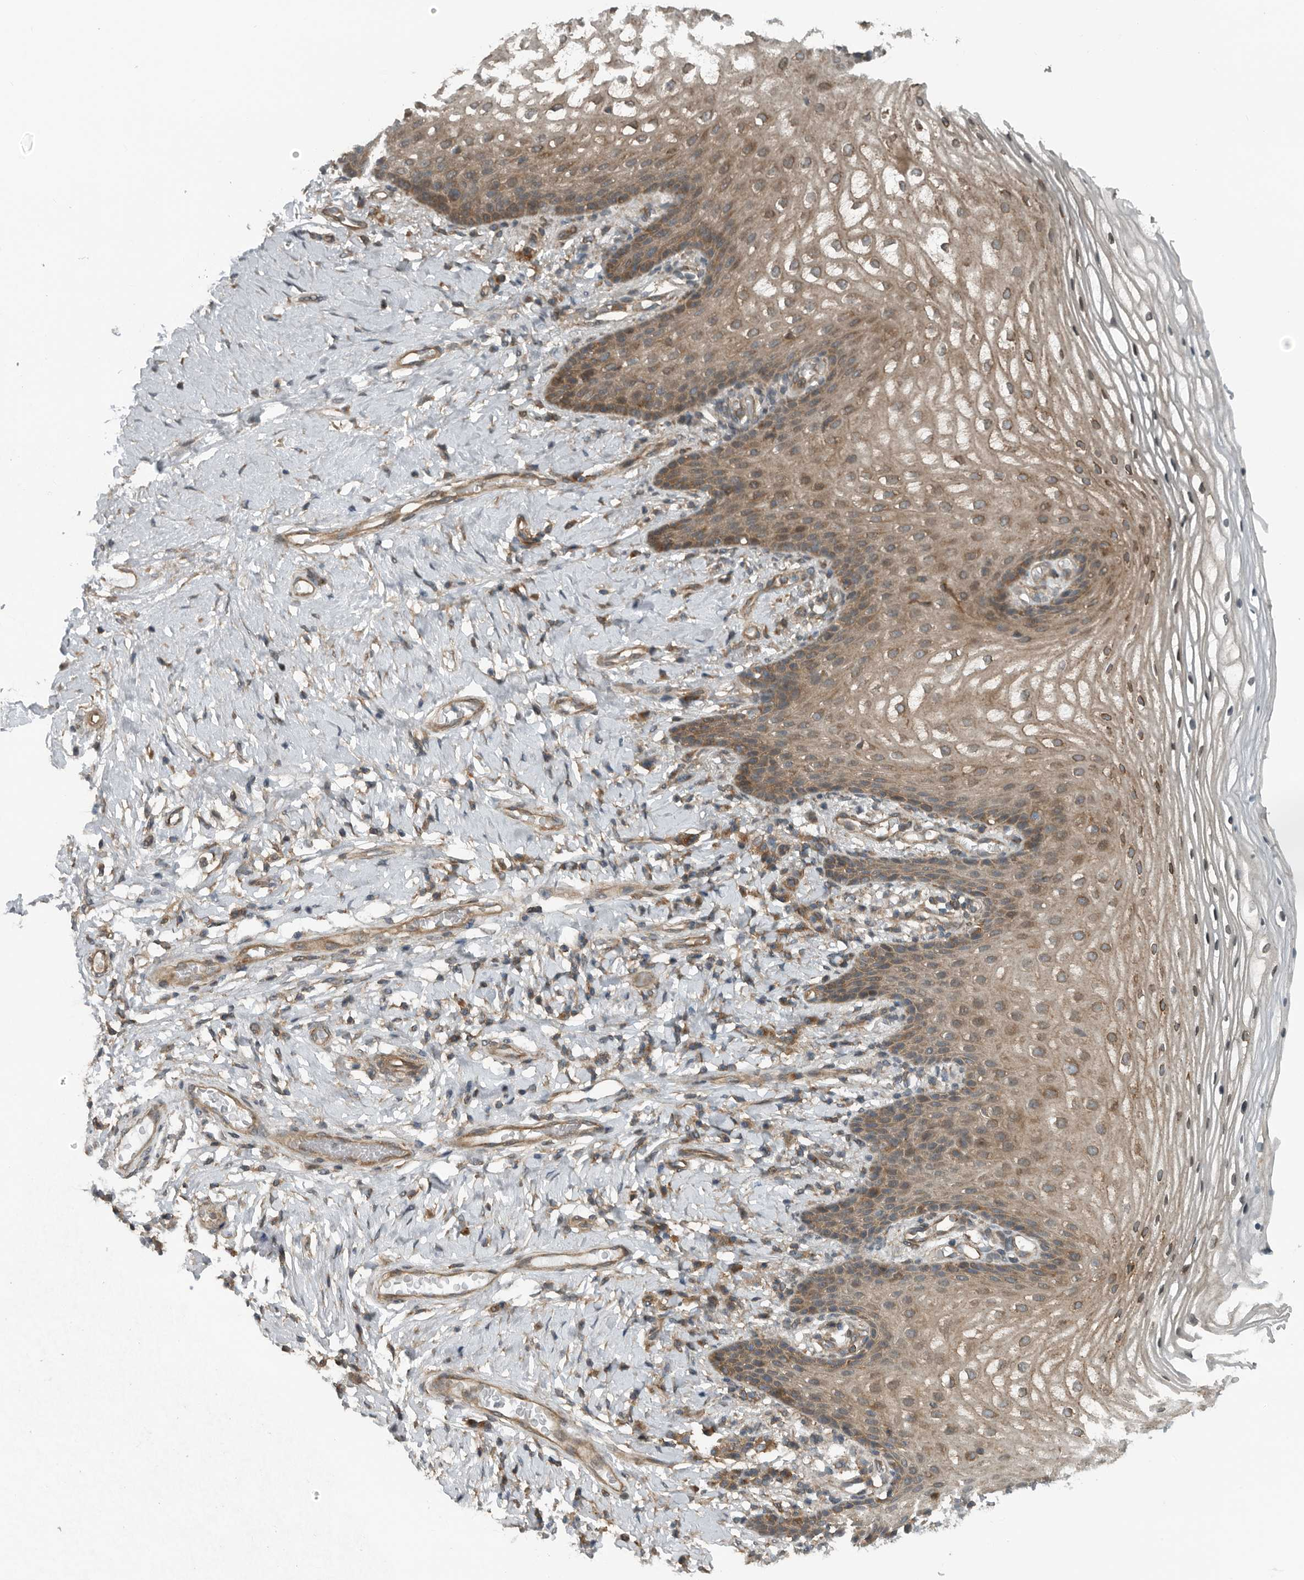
{"staining": {"intensity": "moderate", "quantity": "25%-75%", "location": "cytoplasmic/membranous"}, "tissue": "vagina", "cell_type": "Squamous epithelial cells", "image_type": "normal", "snomed": [{"axis": "morphology", "description": "Normal tissue, NOS"}, {"axis": "topography", "description": "Vagina"}], "caption": "IHC staining of normal vagina, which demonstrates medium levels of moderate cytoplasmic/membranous positivity in approximately 25%-75% of squamous epithelial cells indicating moderate cytoplasmic/membranous protein staining. The staining was performed using DAB (brown) for protein detection and nuclei were counterstained in hematoxylin (blue).", "gene": "AMFR", "patient": {"sex": "female", "age": 60}}